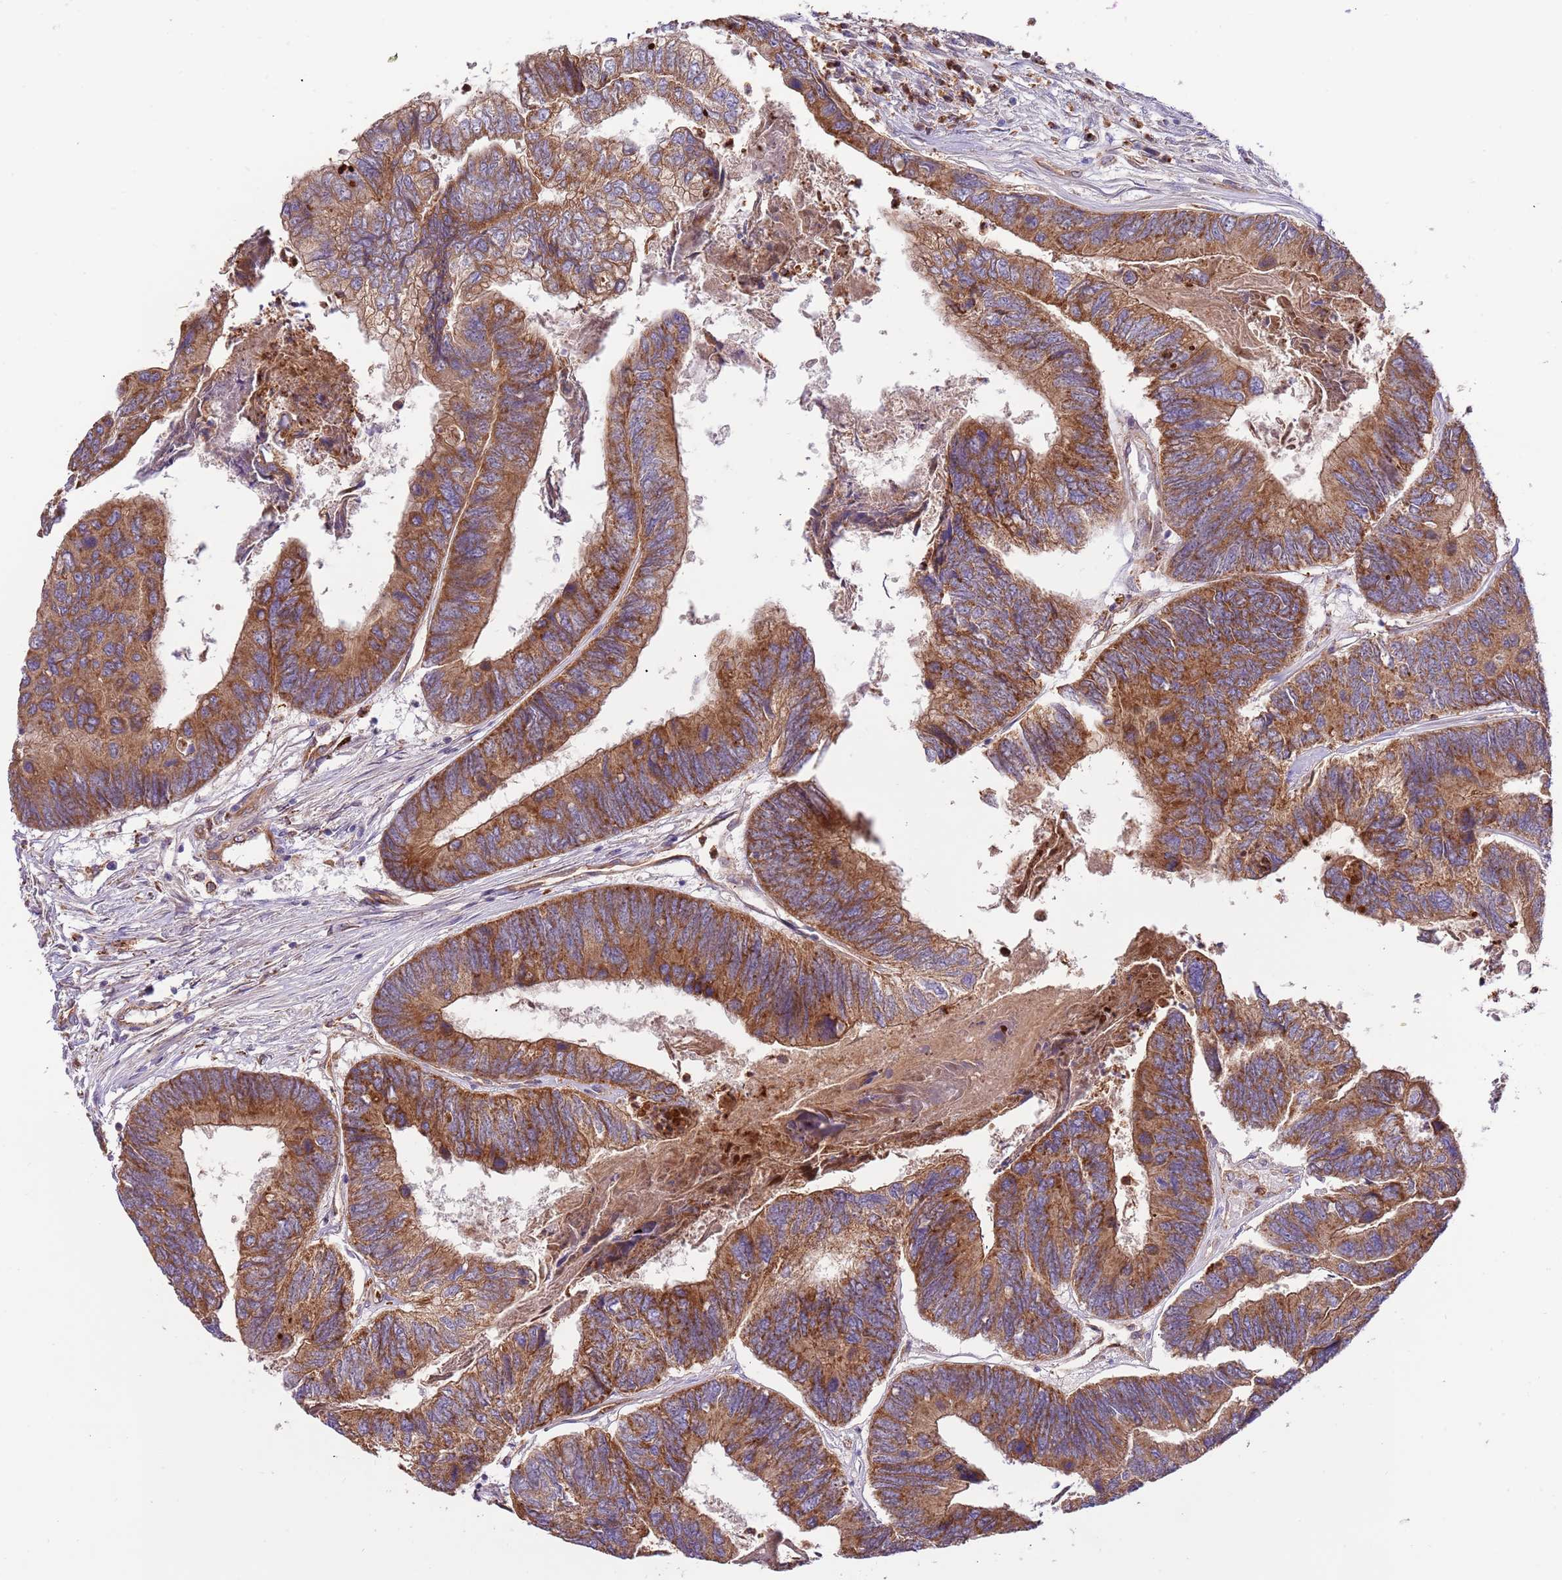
{"staining": {"intensity": "strong", "quantity": ">75%", "location": "cytoplasmic/membranous"}, "tissue": "colorectal cancer", "cell_type": "Tumor cells", "image_type": "cancer", "snomed": [{"axis": "morphology", "description": "Adenocarcinoma, NOS"}, {"axis": "topography", "description": "Colon"}], "caption": "Human colorectal adenocarcinoma stained with a brown dye shows strong cytoplasmic/membranous positive staining in approximately >75% of tumor cells.", "gene": "DOCK6", "patient": {"sex": "female", "age": 67}}